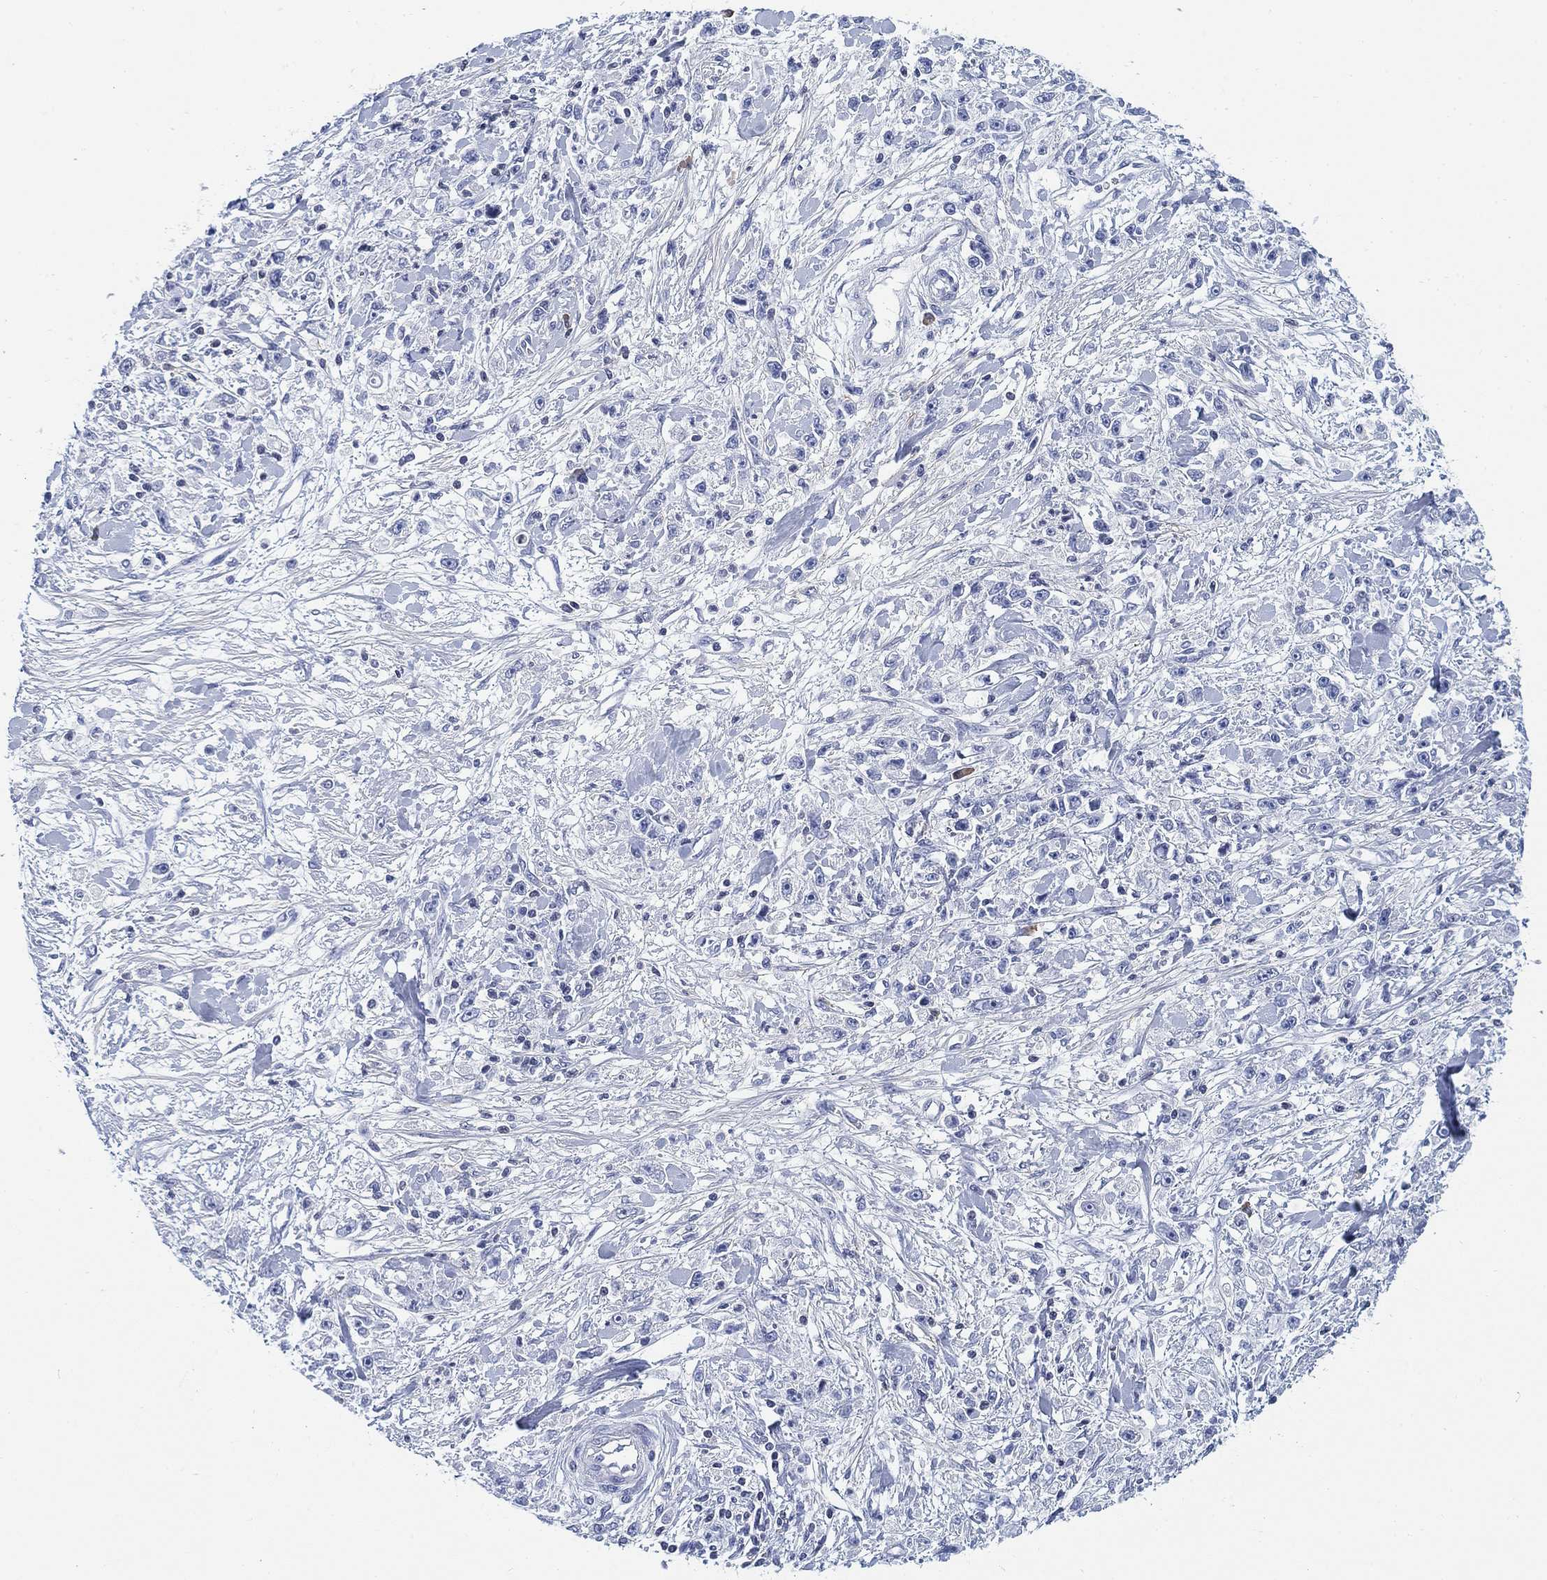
{"staining": {"intensity": "negative", "quantity": "none", "location": "none"}, "tissue": "stomach cancer", "cell_type": "Tumor cells", "image_type": "cancer", "snomed": [{"axis": "morphology", "description": "Adenocarcinoma, NOS"}, {"axis": "topography", "description": "Stomach"}], "caption": "An immunohistochemistry (IHC) micrograph of adenocarcinoma (stomach) is shown. There is no staining in tumor cells of adenocarcinoma (stomach). The staining is performed using DAB brown chromogen with nuclei counter-stained in using hematoxylin.", "gene": "FYB1", "patient": {"sex": "female", "age": 59}}